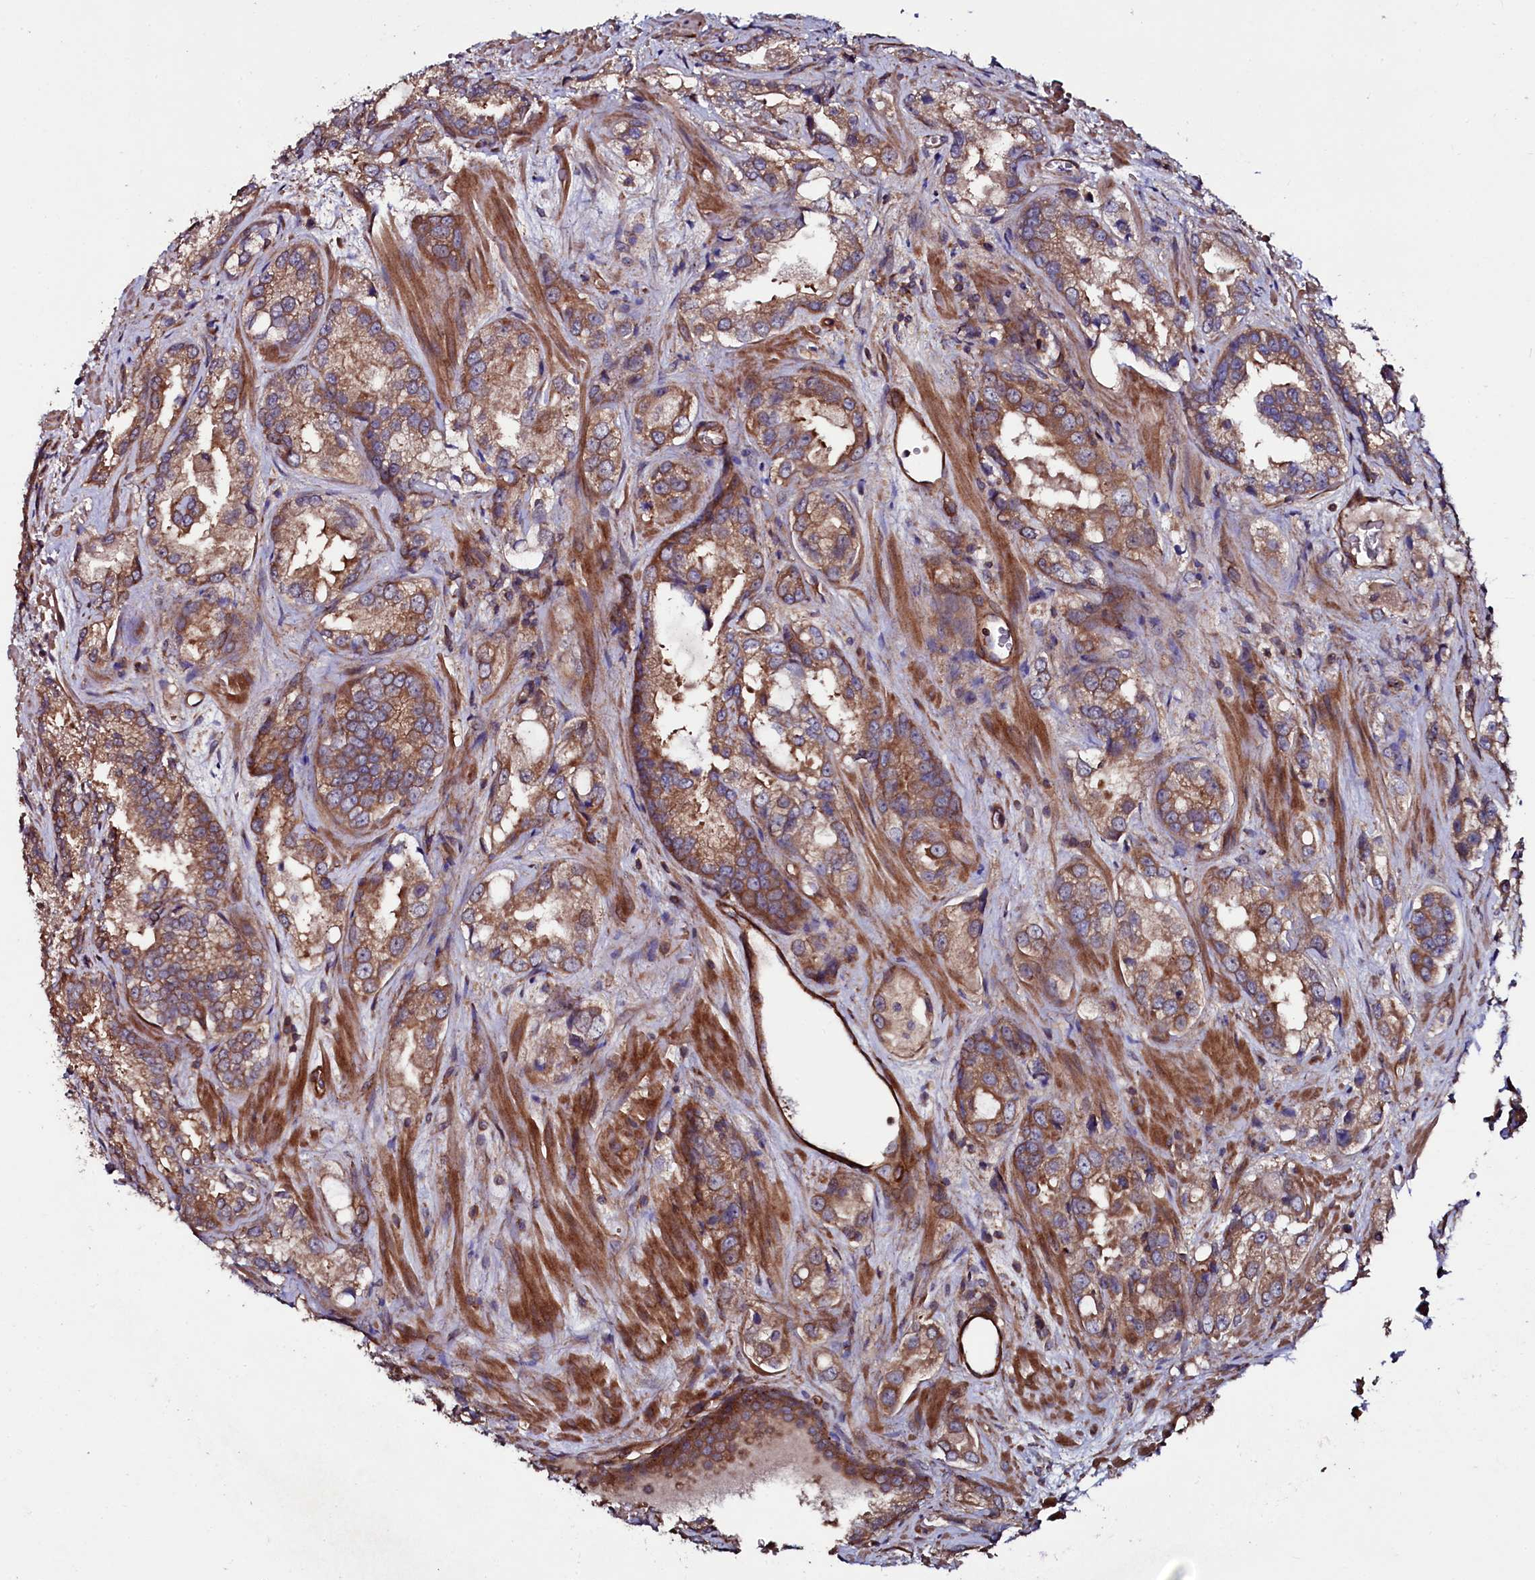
{"staining": {"intensity": "strong", "quantity": ">75%", "location": "cytoplasmic/membranous"}, "tissue": "prostate cancer", "cell_type": "Tumor cells", "image_type": "cancer", "snomed": [{"axis": "morphology", "description": "Adenocarcinoma, Low grade"}, {"axis": "topography", "description": "Prostate"}], "caption": "Brown immunohistochemical staining in human low-grade adenocarcinoma (prostate) shows strong cytoplasmic/membranous positivity in approximately >75% of tumor cells. Using DAB (brown) and hematoxylin (blue) stains, captured at high magnification using brightfield microscopy.", "gene": "USPL1", "patient": {"sex": "male", "age": 47}}